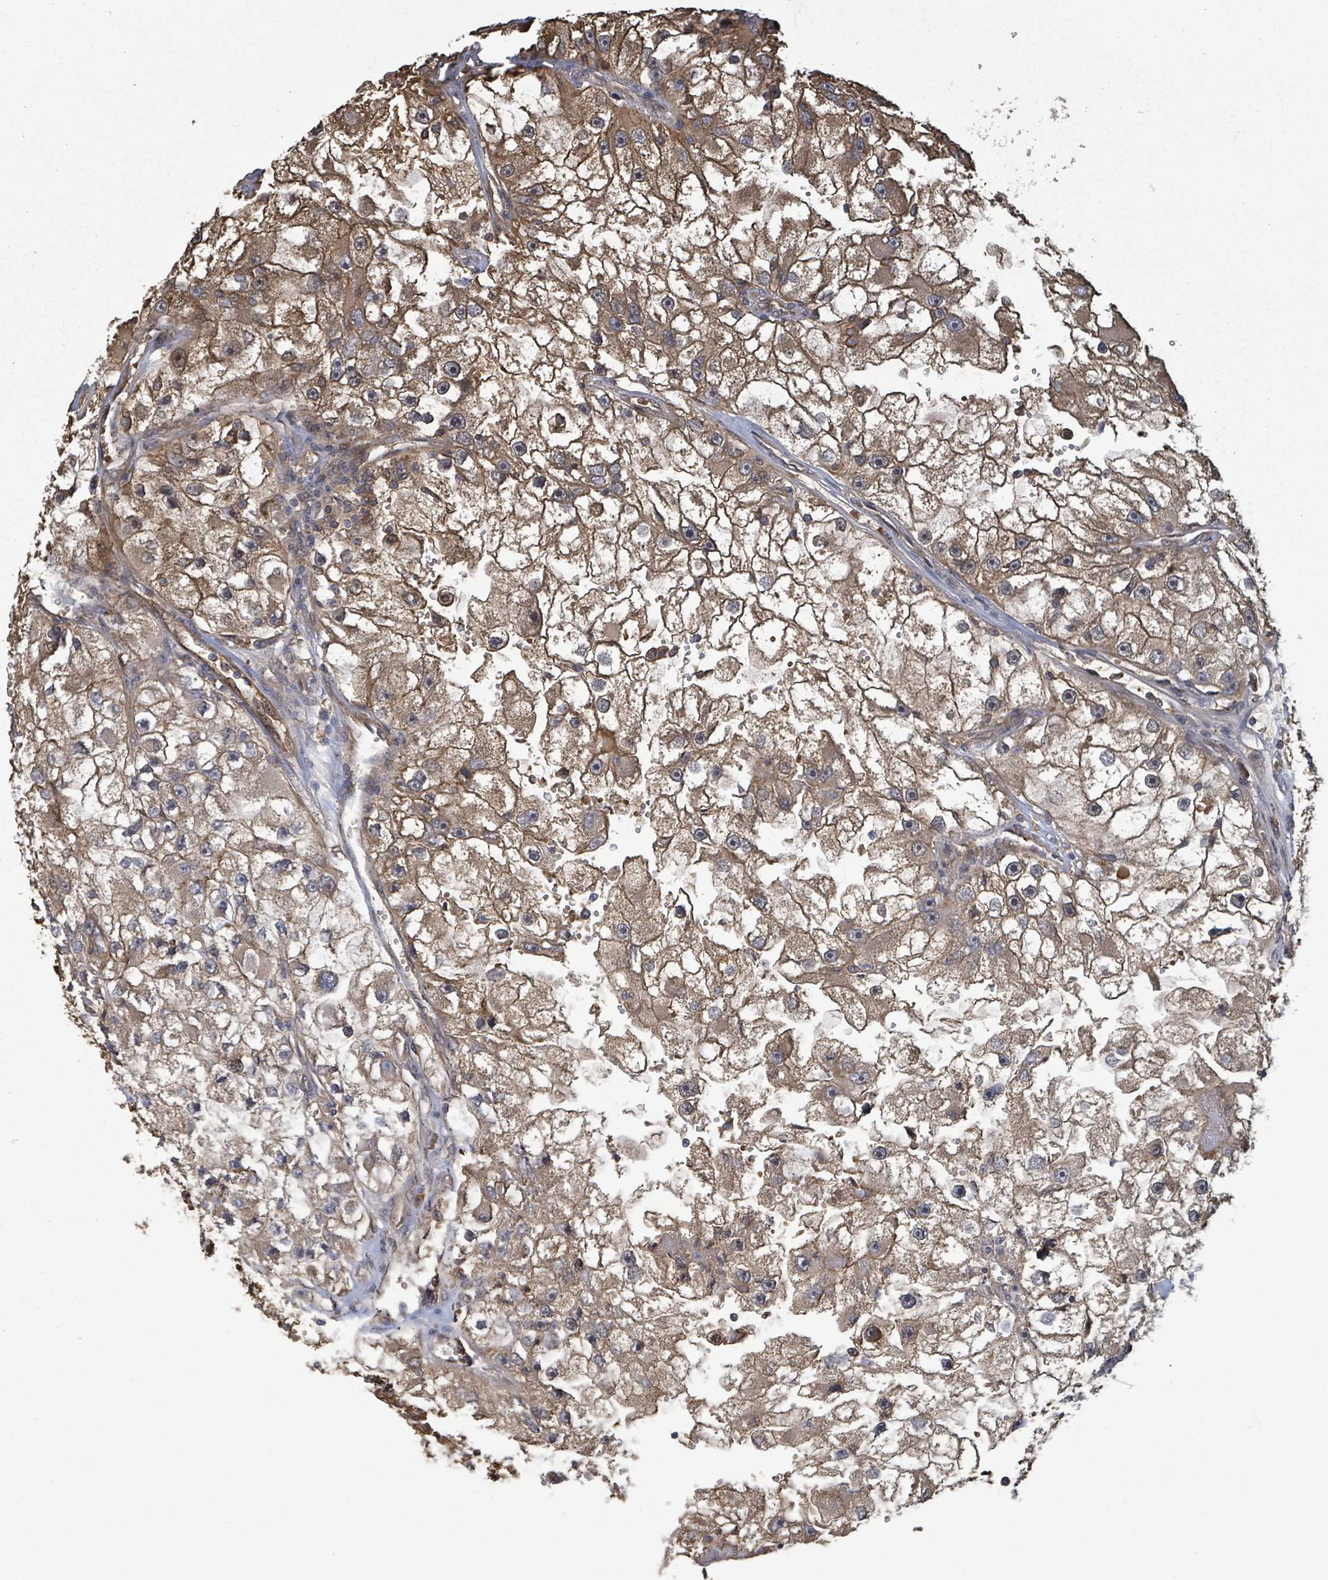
{"staining": {"intensity": "moderate", "quantity": ">75%", "location": "cytoplasmic/membranous"}, "tissue": "renal cancer", "cell_type": "Tumor cells", "image_type": "cancer", "snomed": [{"axis": "morphology", "description": "Adenocarcinoma, NOS"}, {"axis": "topography", "description": "Kidney"}], "caption": "Protein staining of renal cancer tissue displays moderate cytoplasmic/membranous staining in about >75% of tumor cells.", "gene": "MAP3K6", "patient": {"sex": "male", "age": 63}}